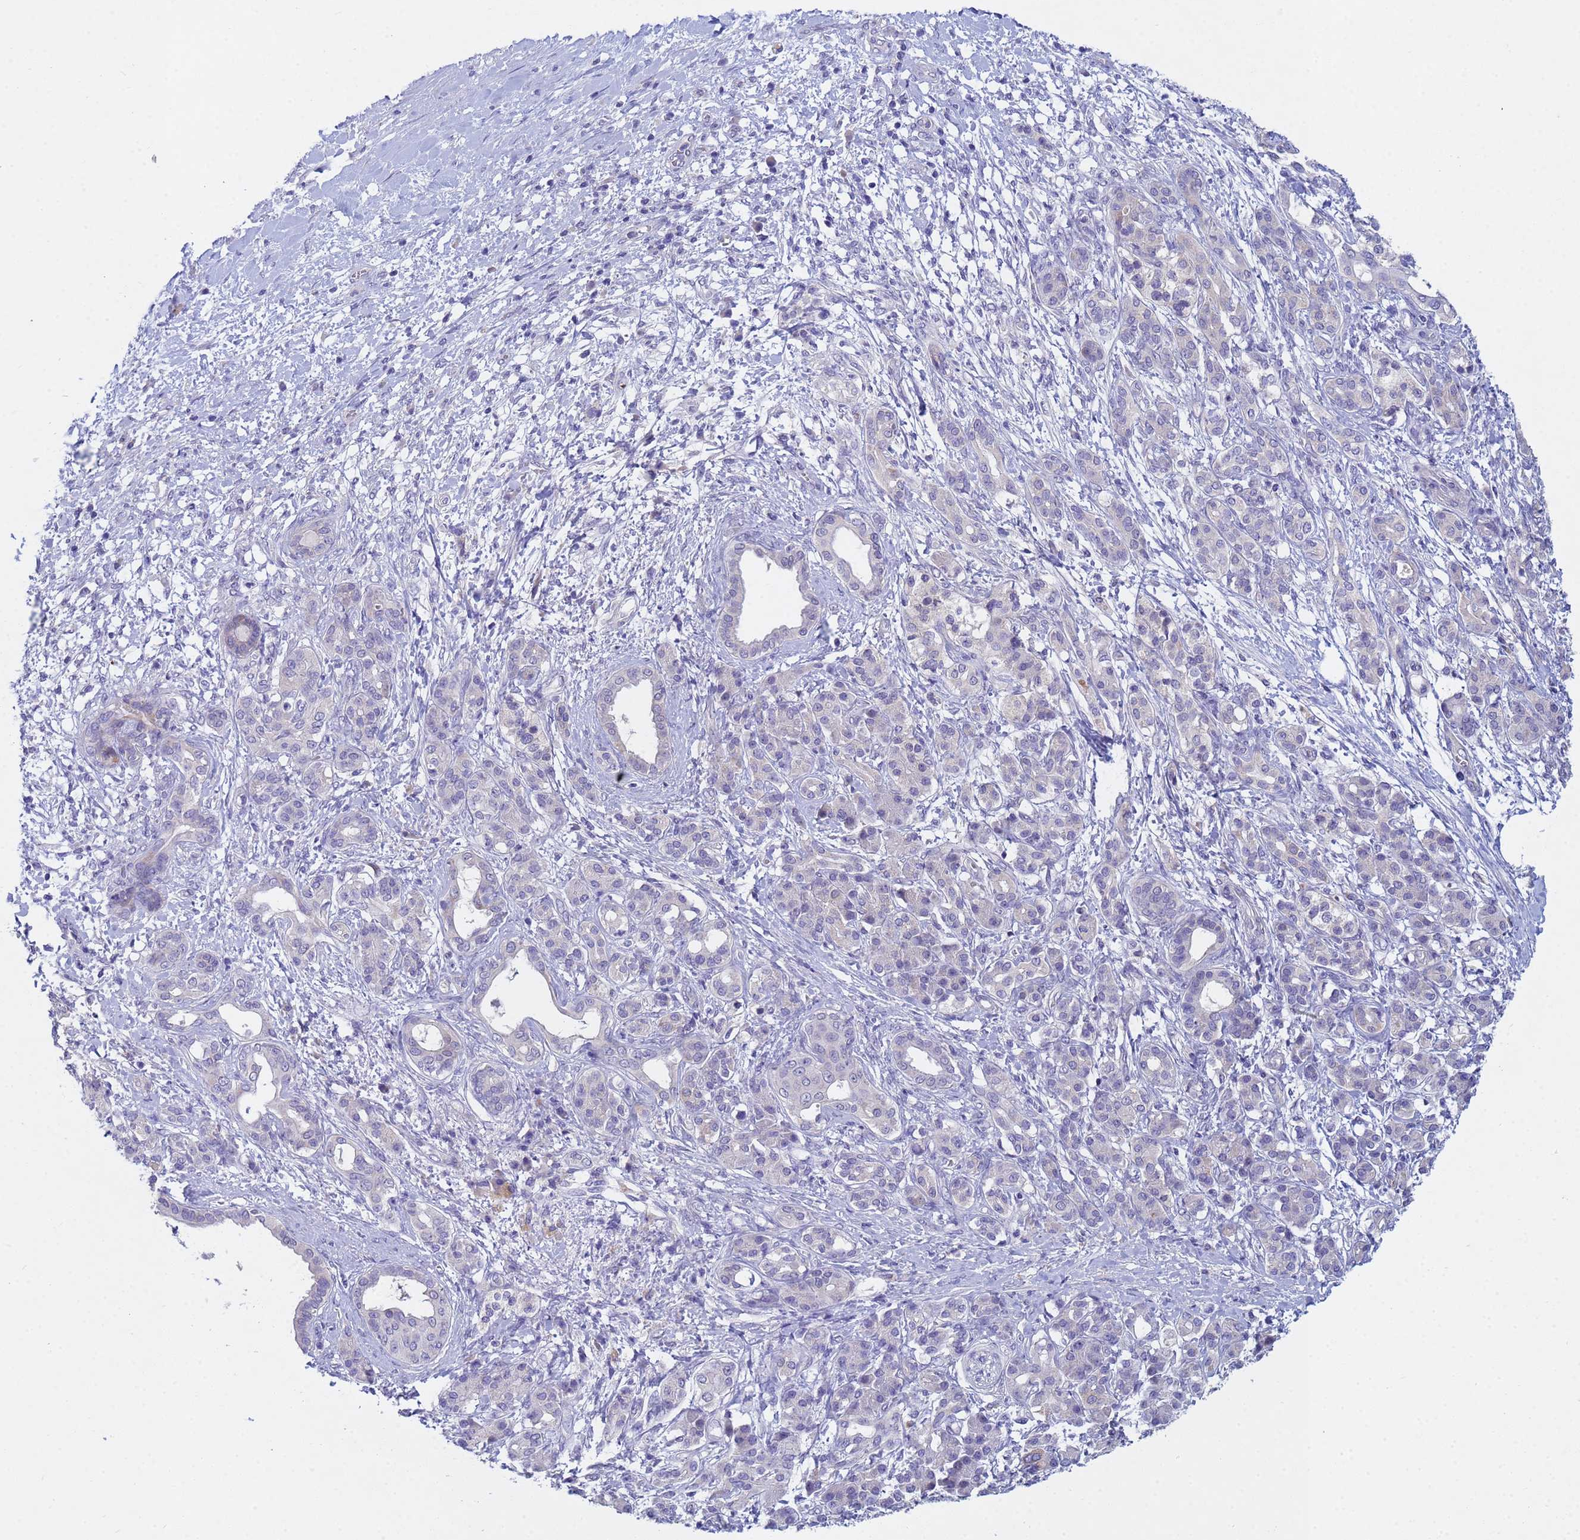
{"staining": {"intensity": "negative", "quantity": "none", "location": "none"}, "tissue": "pancreatic cancer", "cell_type": "Tumor cells", "image_type": "cancer", "snomed": [{"axis": "morphology", "description": "Adenocarcinoma, NOS"}, {"axis": "topography", "description": "Pancreas"}], "caption": "High magnification brightfield microscopy of pancreatic cancer stained with DAB (3,3'-diaminobenzidine) (brown) and counterstained with hematoxylin (blue): tumor cells show no significant staining.", "gene": "TNPO2", "patient": {"sex": "female", "age": 55}}